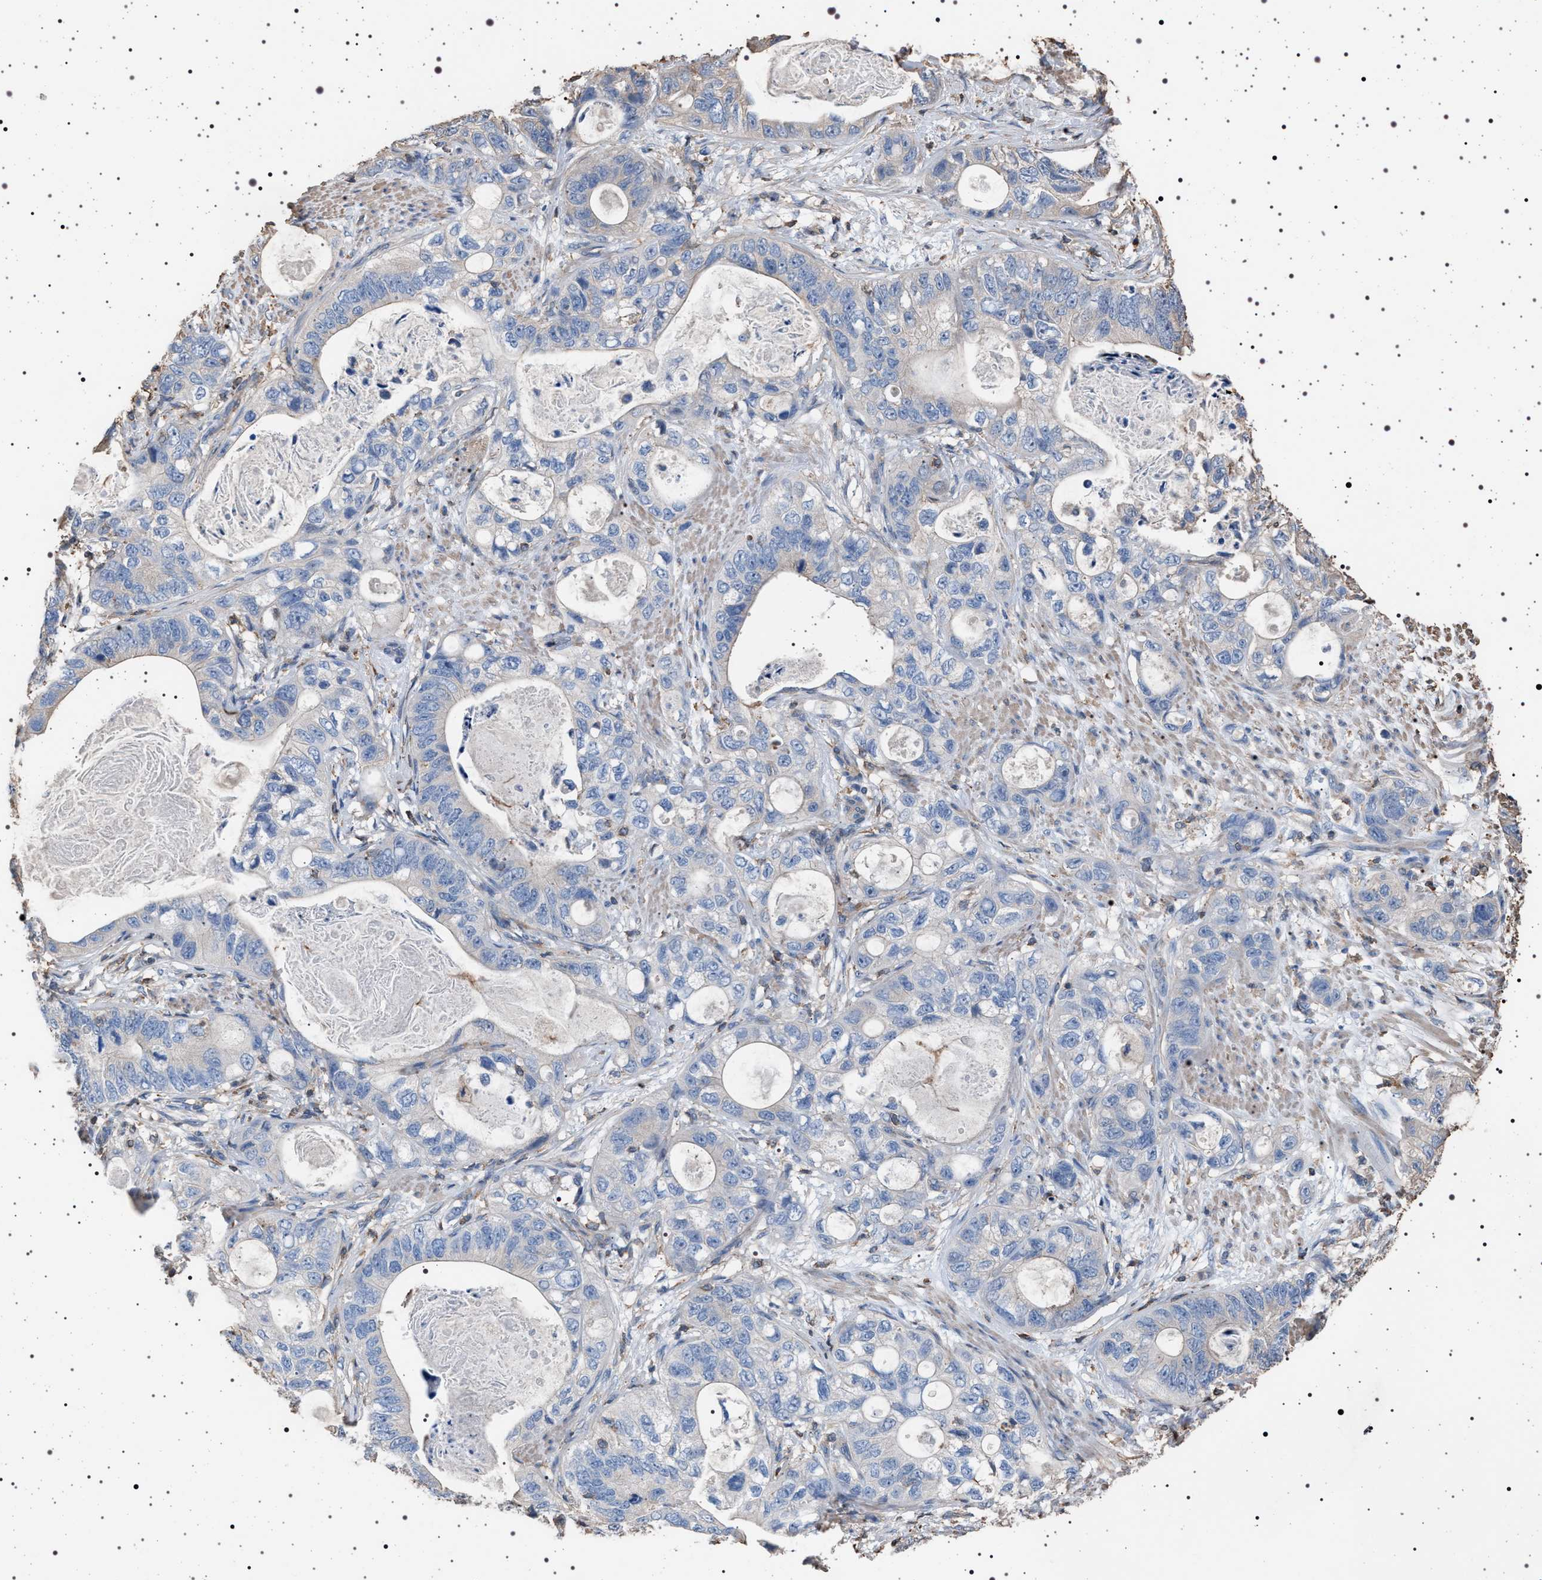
{"staining": {"intensity": "negative", "quantity": "none", "location": "none"}, "tissue": "stomach cancer", "cell_type": "Tumor cells", "image_type": "cancer", "snomed": [{"axis": "morphology", "description": "Normal tissue, NOS"}, {"axis": "morphology", "description": "Adenocarcinoma, NOS"}, {"axis": "topography", "description": "Stomach"}], "caption": "DAB (3,3'-diaminobenzidine) immunohistochemical staining of human adenocarcinoma (stomach) demonstrates no significant positivity in tumor cells.", "gene": "SMAP2", "patient": {"sex": "female", "age": 89}}